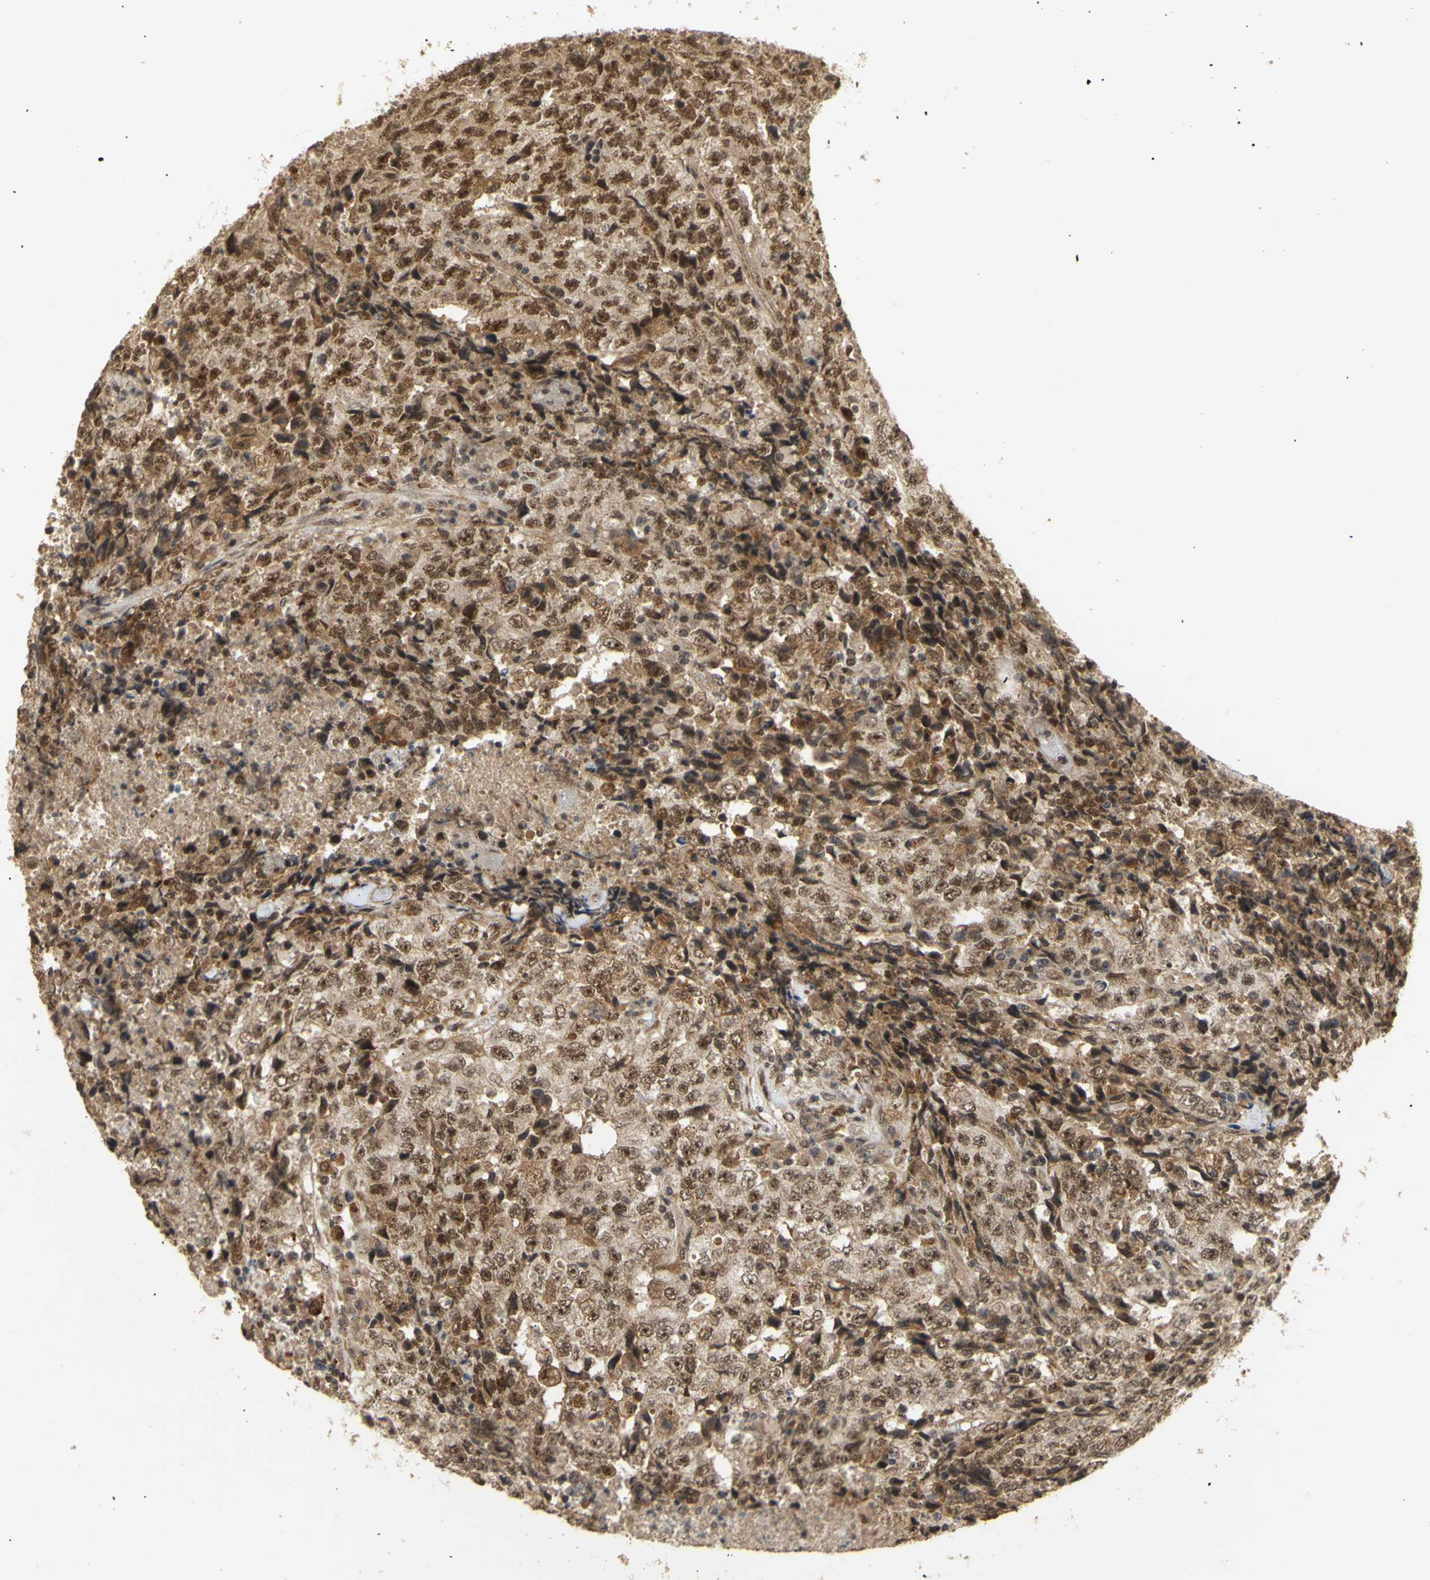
{"staining": {"intensity": "moderate", "quantity": ">75%", "location": "cytoplasmic/membranous,nuclear"}, "tissue": "testis cancer", "cell_type": "Tumor cells", "image_type": "cancer", "snomed": [{"axis": "morphology", "description": "Necrosis, NOS"}, {"axis": "morphology", "description": "Carcinoma, Embryonal, NOS"}, {"axis": "topography", "description": "Testis"}], "caption": "Immunohistochemical staining of testis embryonal carcinoma demonstrates moderate cytoplasmic/membranous and nuclear protein positivity in approximately >75% of tumor cells. Nuclei are stained in blue.", "gene": "GTF2E2", "patient": {"sex": "male", "age": 19}}